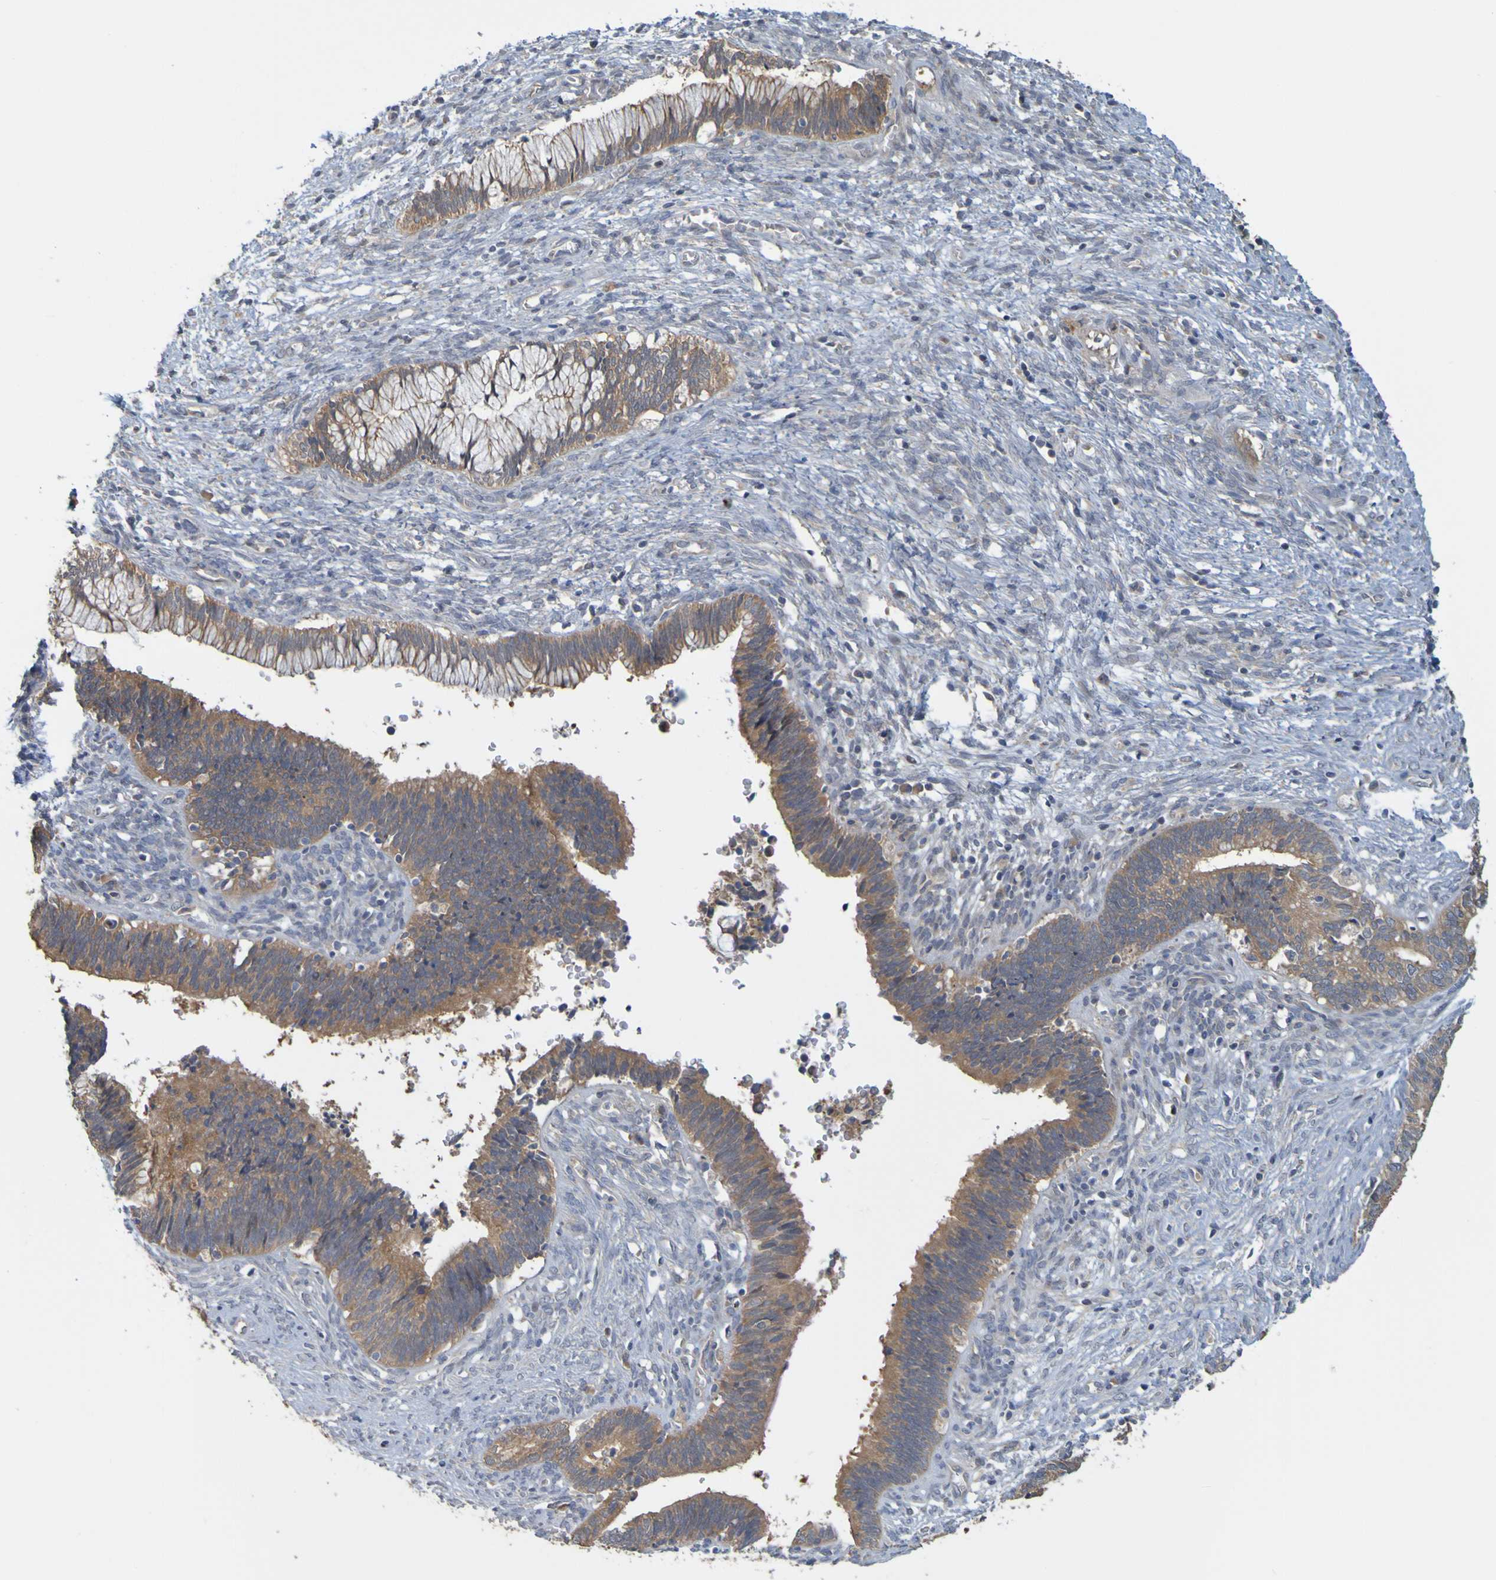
{"staining": {"intensity": "moderate", "quantity": ">75%", "location": "cytoplasmic/membranous"}, "tissue": "cervical cancer", "cell_type": "Tumor cells", "image_type": "cancer", "snomed": [{"axis": "morphology", "description": "Adenocarcinoma, NOS"}, {"axis": "topography", "description": "Cervix"}], "caption": "A brown stain highlights moderate cytoplasmic/membranous expression of a protein in human cervical adenocarcinoma tumor cells.", "gene": "NAV2", "patient": {"sex": "female", "age": 44}}